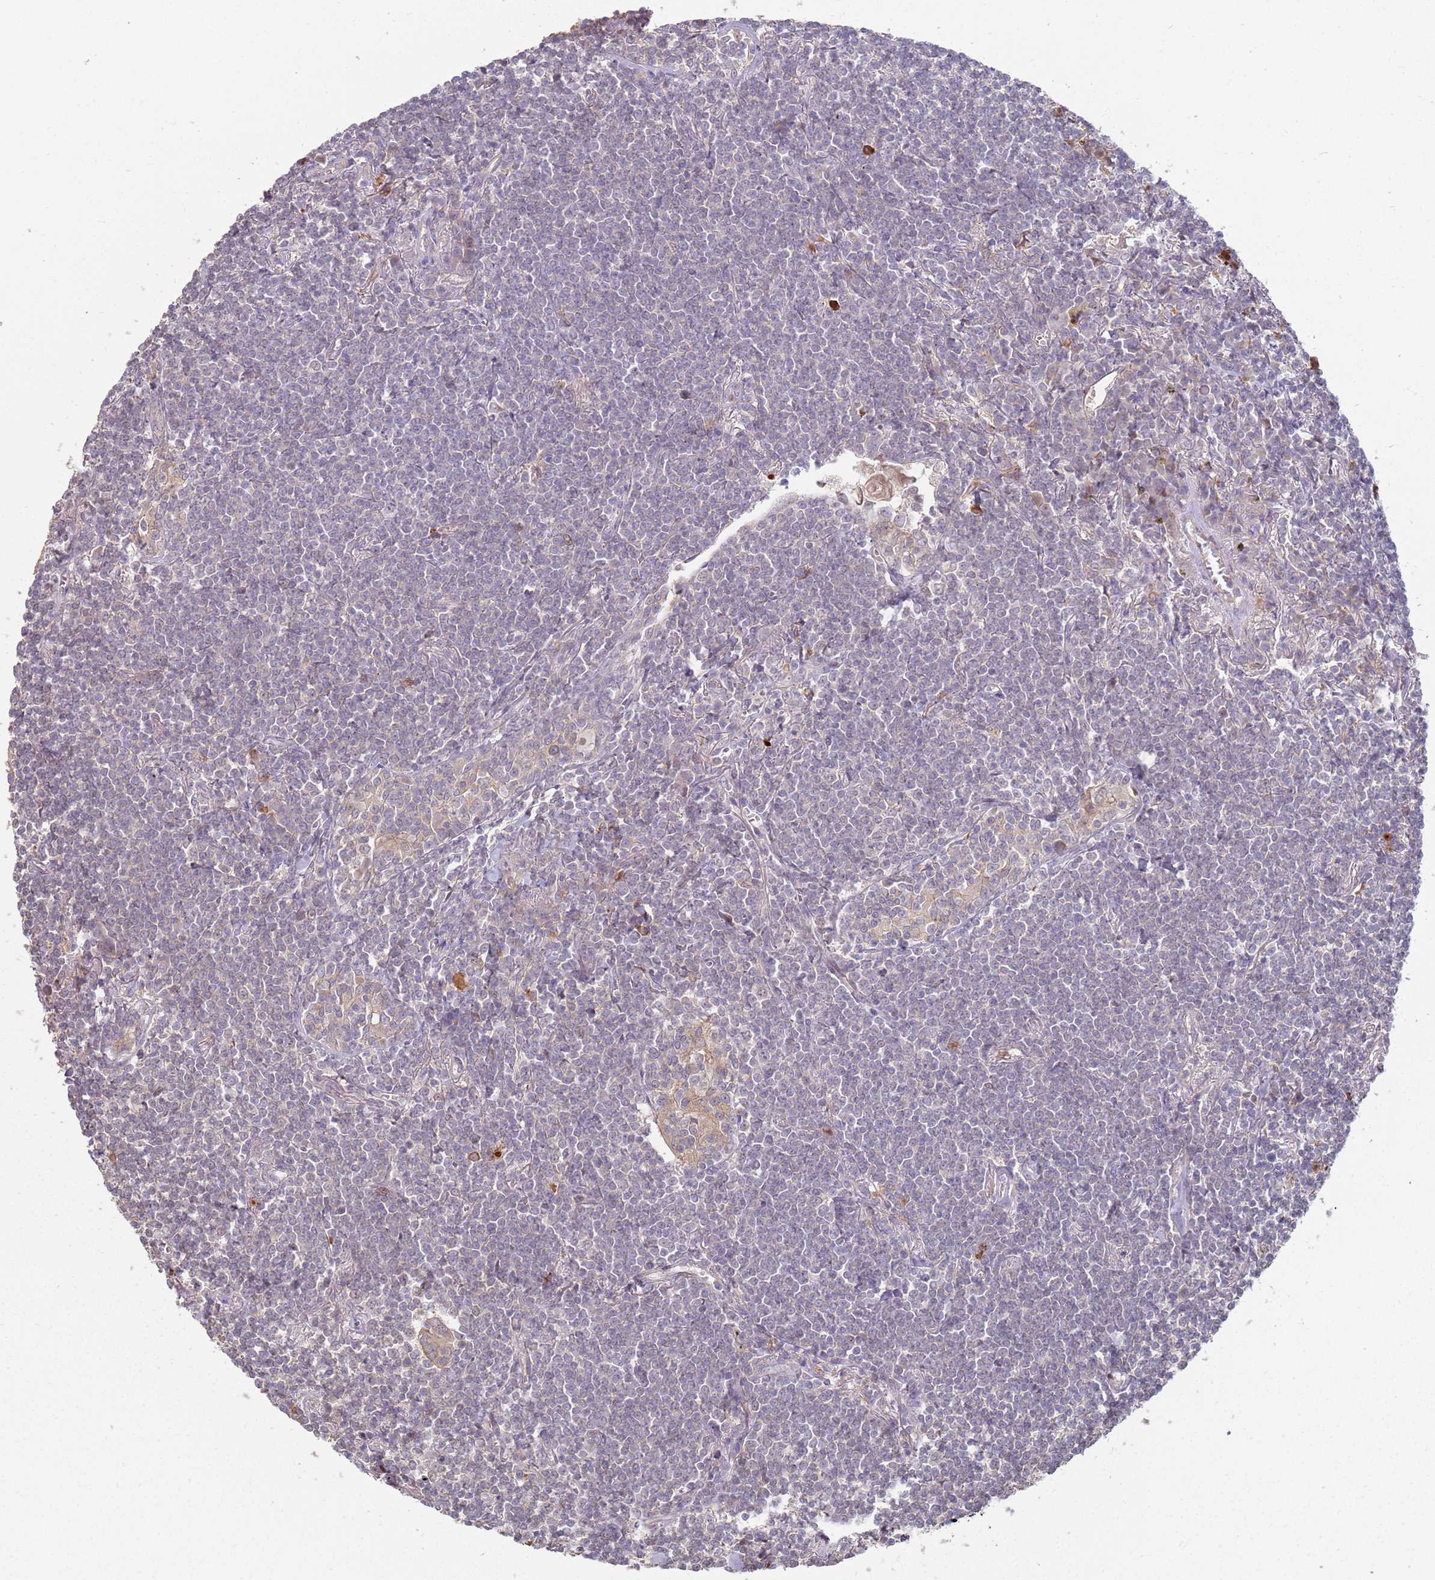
{"staining": {"intensity": "negative", "quantity": "none", "location": "none"}, "tissue": "lymphoma", "cell_type": "Tumor cells", "image_type": "cancer", "snomed": [{"axis": "morphology", "description": "Malignant lymphoma, non-Hodgkin's type, Low grade"}, {"axis": "topography", "description": "Lung"}], "caption": "Immunohistochemical staining of low-grade malignant lymphoma, non-Hodgkin's type reveals no significant positivity in tumor cells.", "gene": "MPEG1", "patient": {"sex": "female", "age": 71}}